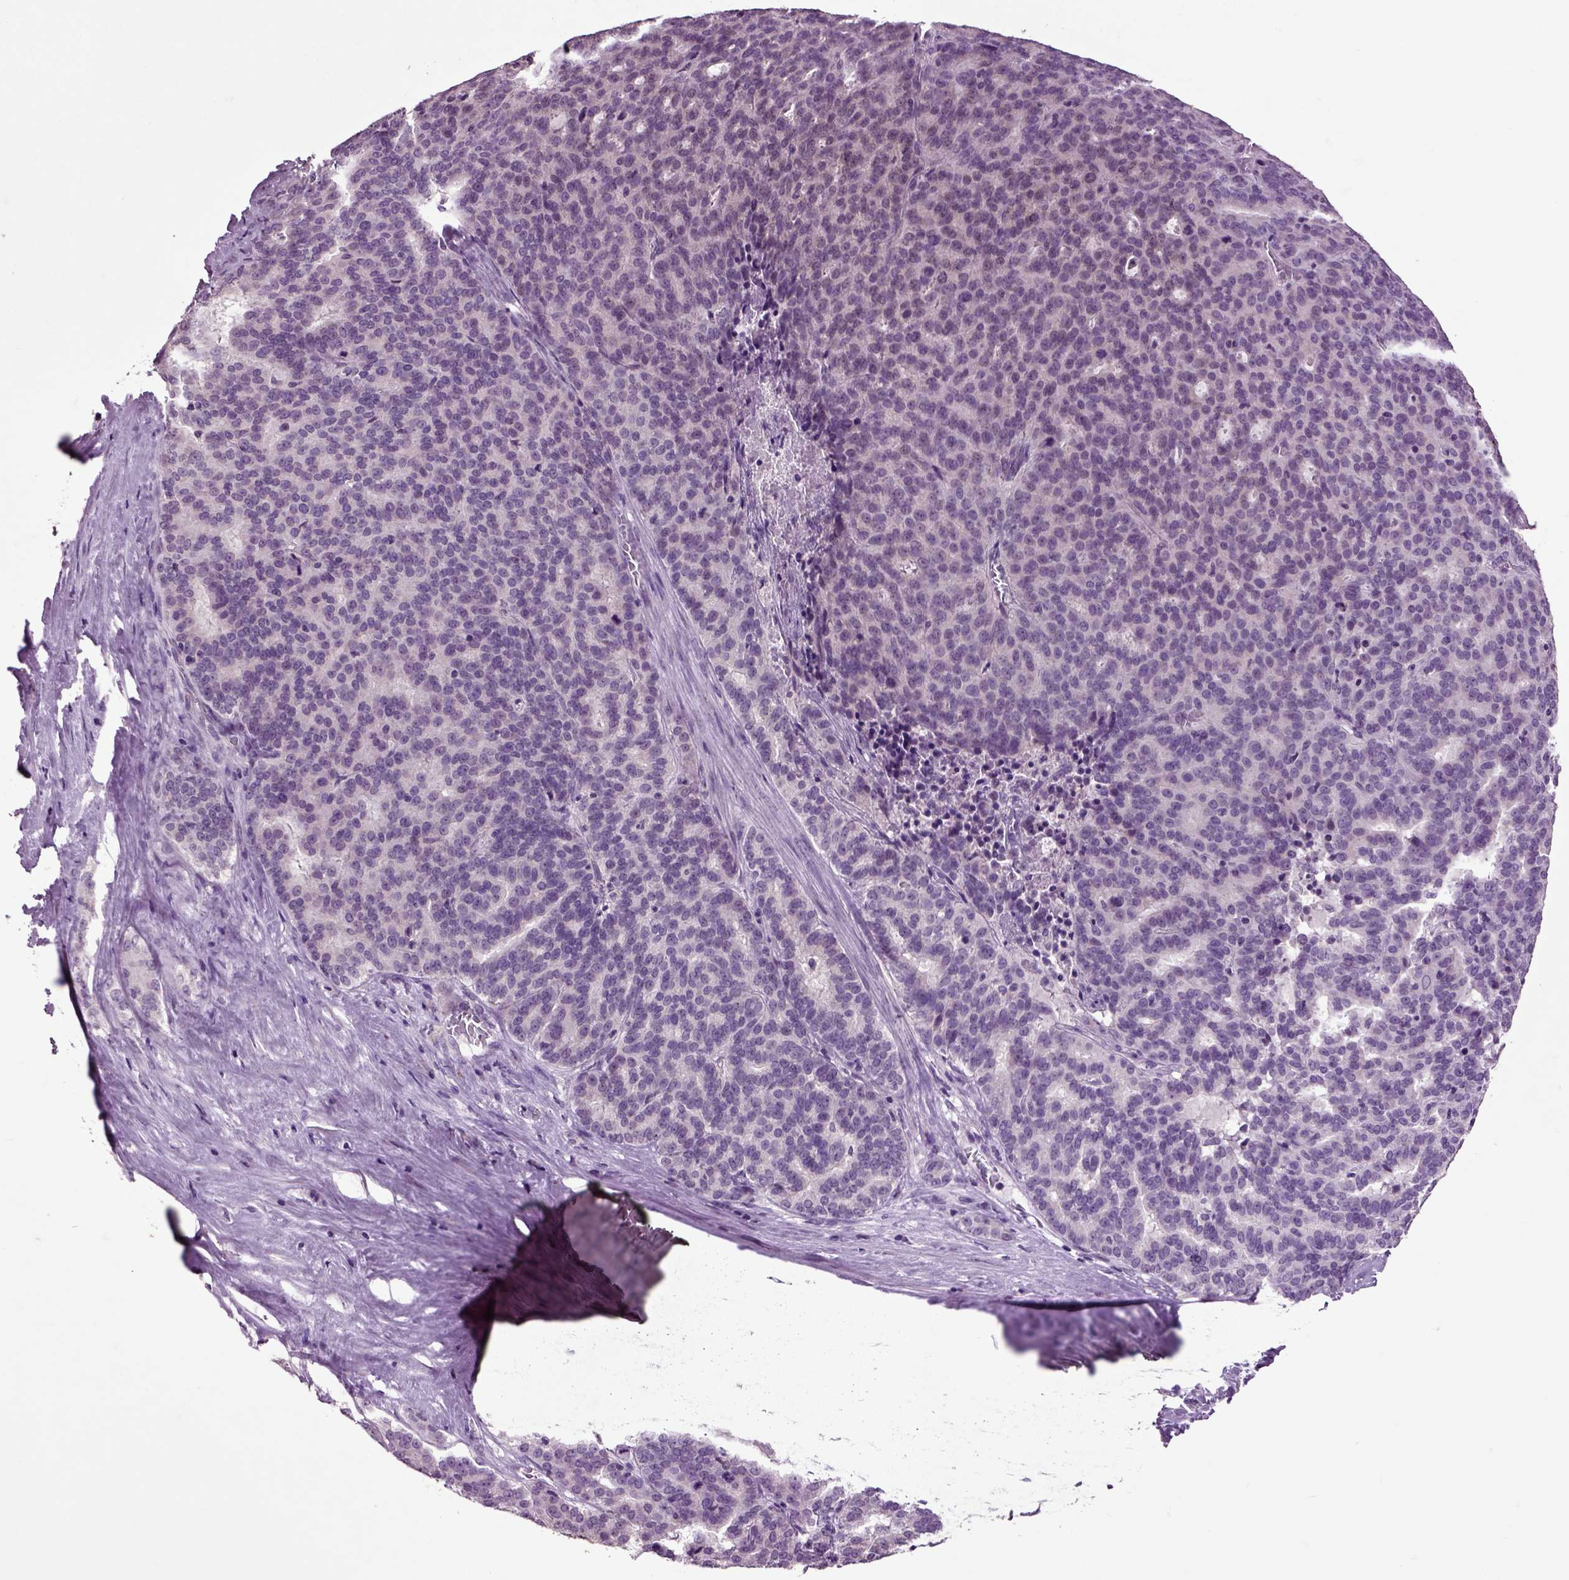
{"staining": {"intensity": "negative", "quantity": "none", "location": "none"}, "tissue": "liver cancer", "cell_type": "Tumor cells", "image_type": "cancer", "snomed": [{"axis": "morphology", "description": "Cholangiocarcinoma"}, {"axis": "topography", "description": "Liver"}], "caption": "Micrograph shows no protein positivity in tumor cells of cholangiocarcinoma (liver) tissue. (Immunohistochemistry (ihc), brightfield microscopy, high magnification).", "gene": "CRHR1", "patient": {"sex": "female", "age": 47}}